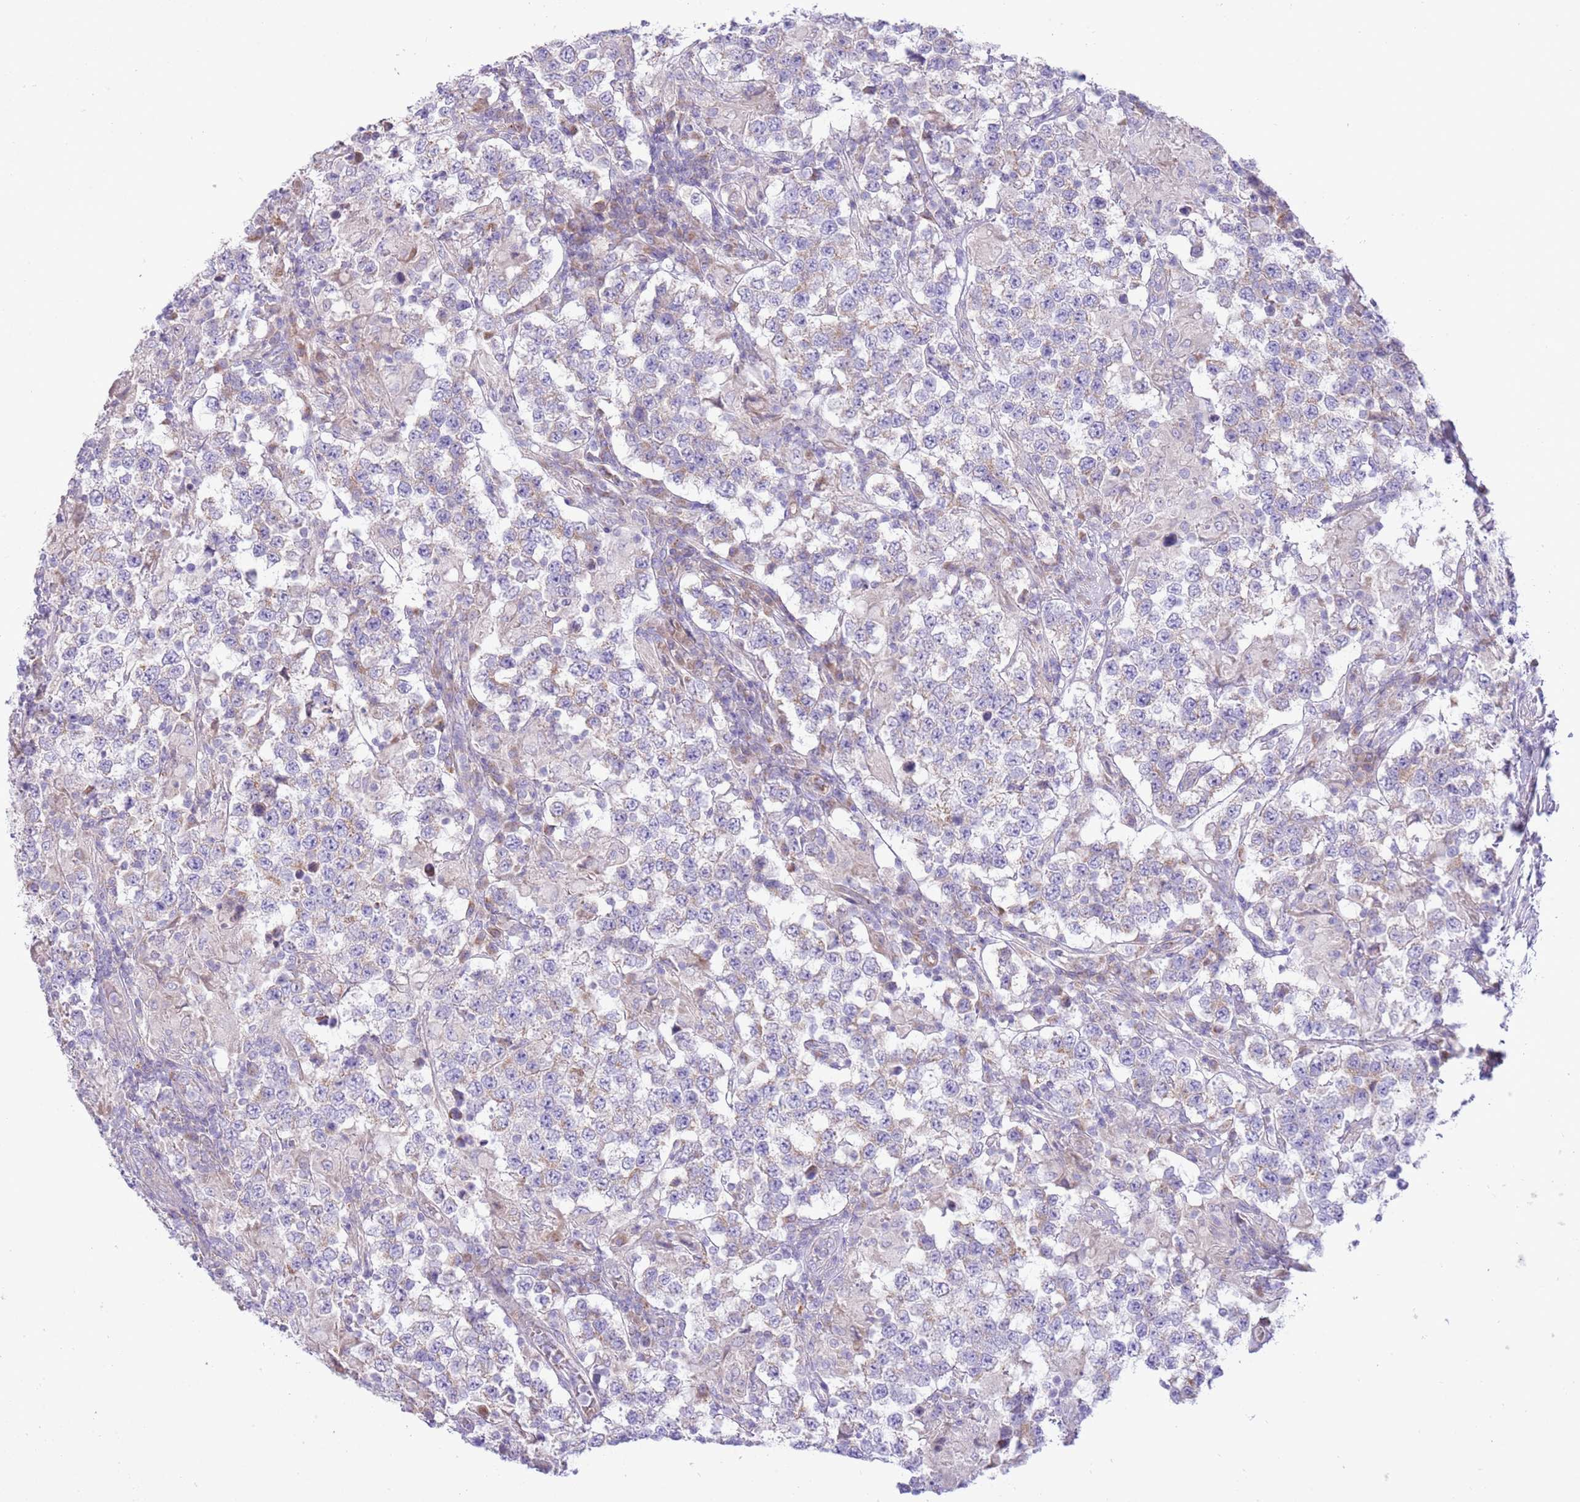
{"staining": {"intensity": "negative", "quantity": "none", "location": "none"}, "tissue": "testis cancer", "cell_type": "Tumor cells", "image_type": "cancer", "snomed": [{"axis": "morphology", "description": "Seminoma, NOS"}, {"axis": "morphology", "description": "Carcinoma, Embryonal, NOS"}, {"axis": "topography", "description": "Testis"}], "caption": "The image reveals no staining of tumor cells in testis embryonal carcinoma.", "gene": "OAZ2", "patient": {"sex": "male", "age": 41}}